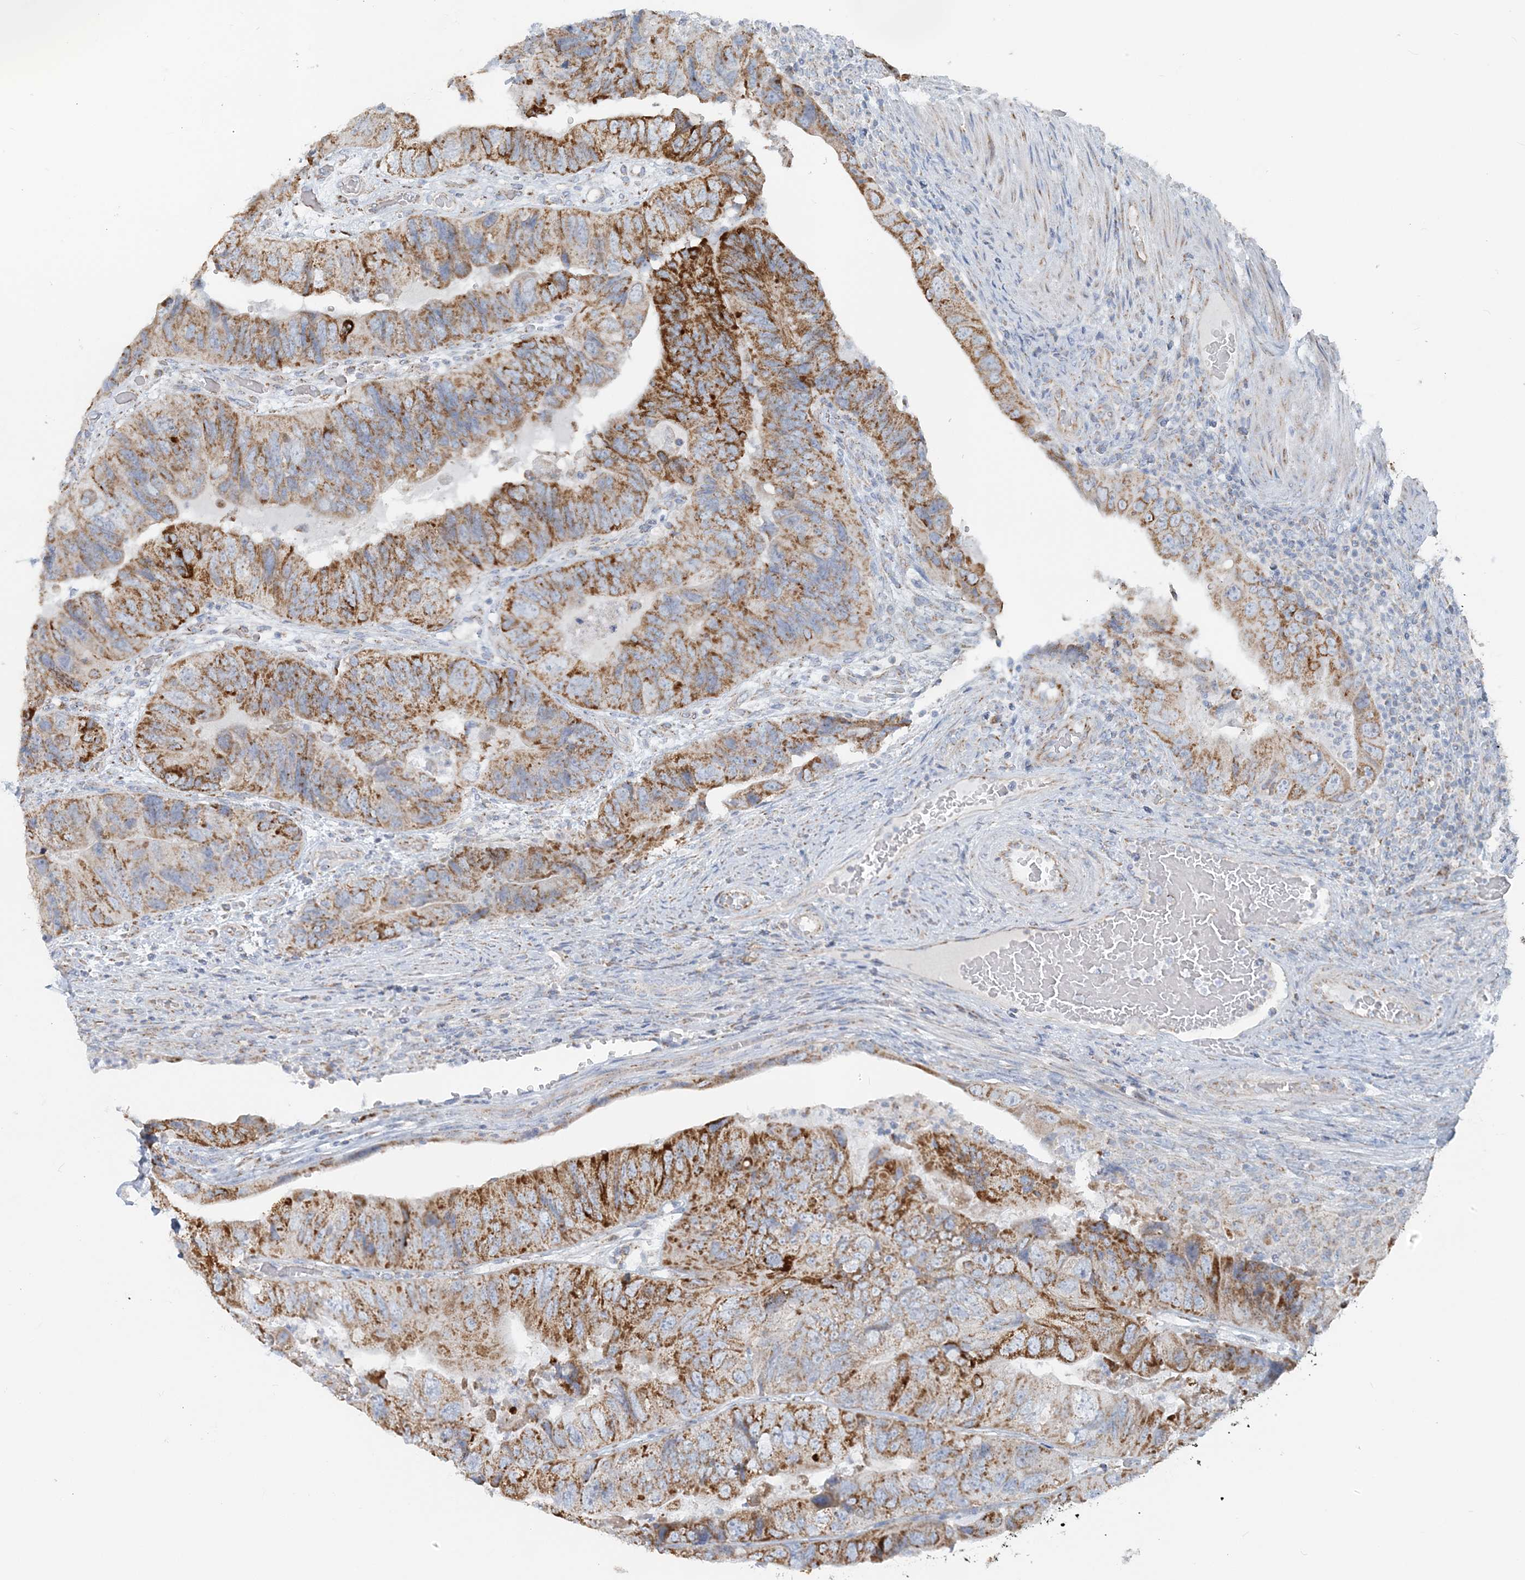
{"staining": {"intensity": "moderate", "quantity": ">75%", "location": "cytoplasmic/membranous"}, "tissue": "colorectal cancer", "cell_type": "Tumor cells", "image_type": "cancer", "snomed": [{"axis": "morphology", "description": "Adenocarcinoma, NOS"}, {"axis": "topography", "description": "Rectum"}], "caption": "A medium amount of moderate cytoplasmic/membranous staining is identified in approximately >75% of tumor cells in colorectal cancer tissue.", "gene": "PCCB", "patient": {"sex": "male", "age": 63}}